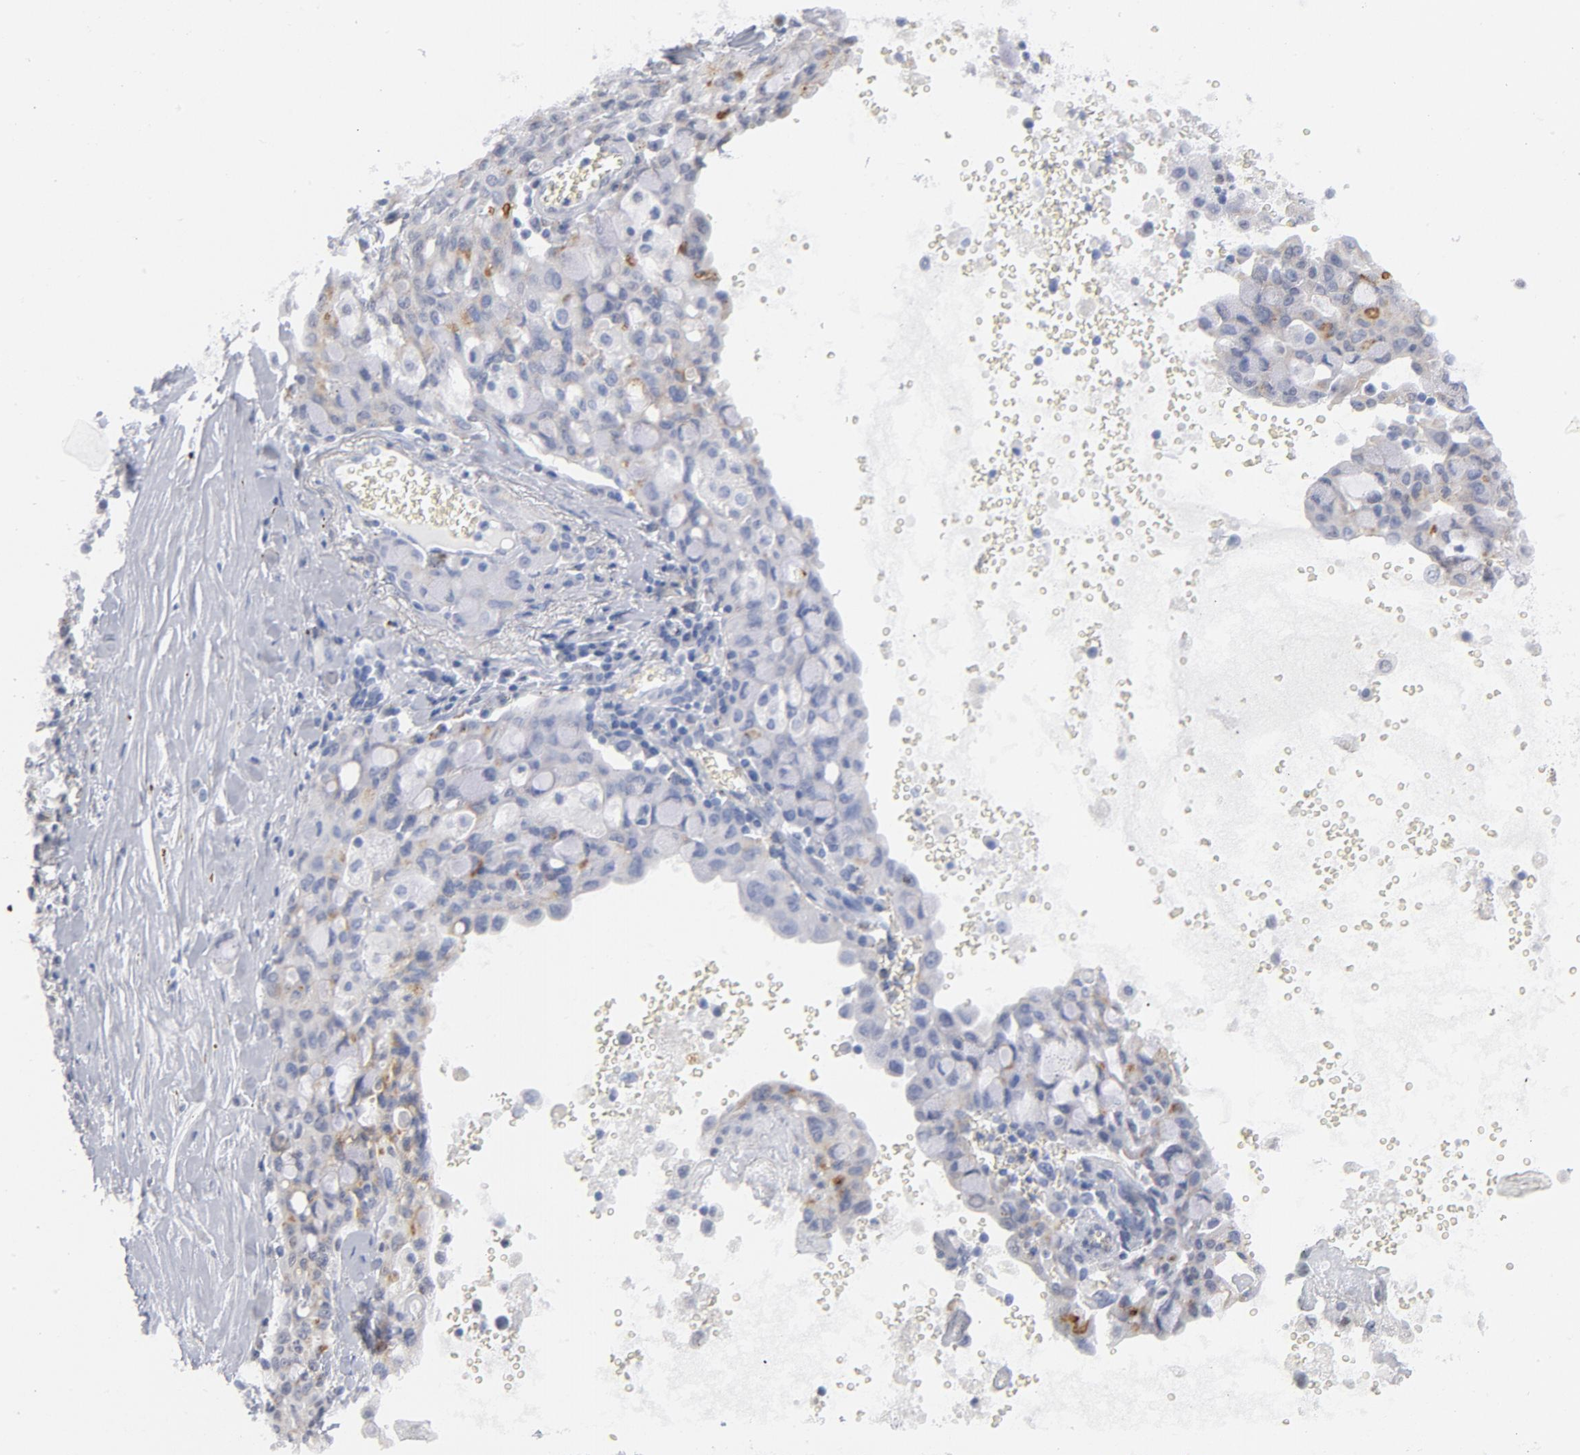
{"staining": {"intensity": "moderate", "quantity": "<25%", "location": "cytoplasmic/membranous"}, "tissue": "lung cancer", "cell_type": "Tumor cells", "image_type": "cancer", "snomed": [{"axis": "morphology", "description": "Adenocarcinoma, NOS"}, {"axis": "topography", "description": "Lung"}], "caption": "Protein staining of adenocarcinoma (lung) tissue displays moderate cytoplasmic/membranous staining in approximately <25% of tumor cells.", "gene": "BAP1", "patient": {"sex": "female", "age": 44}}